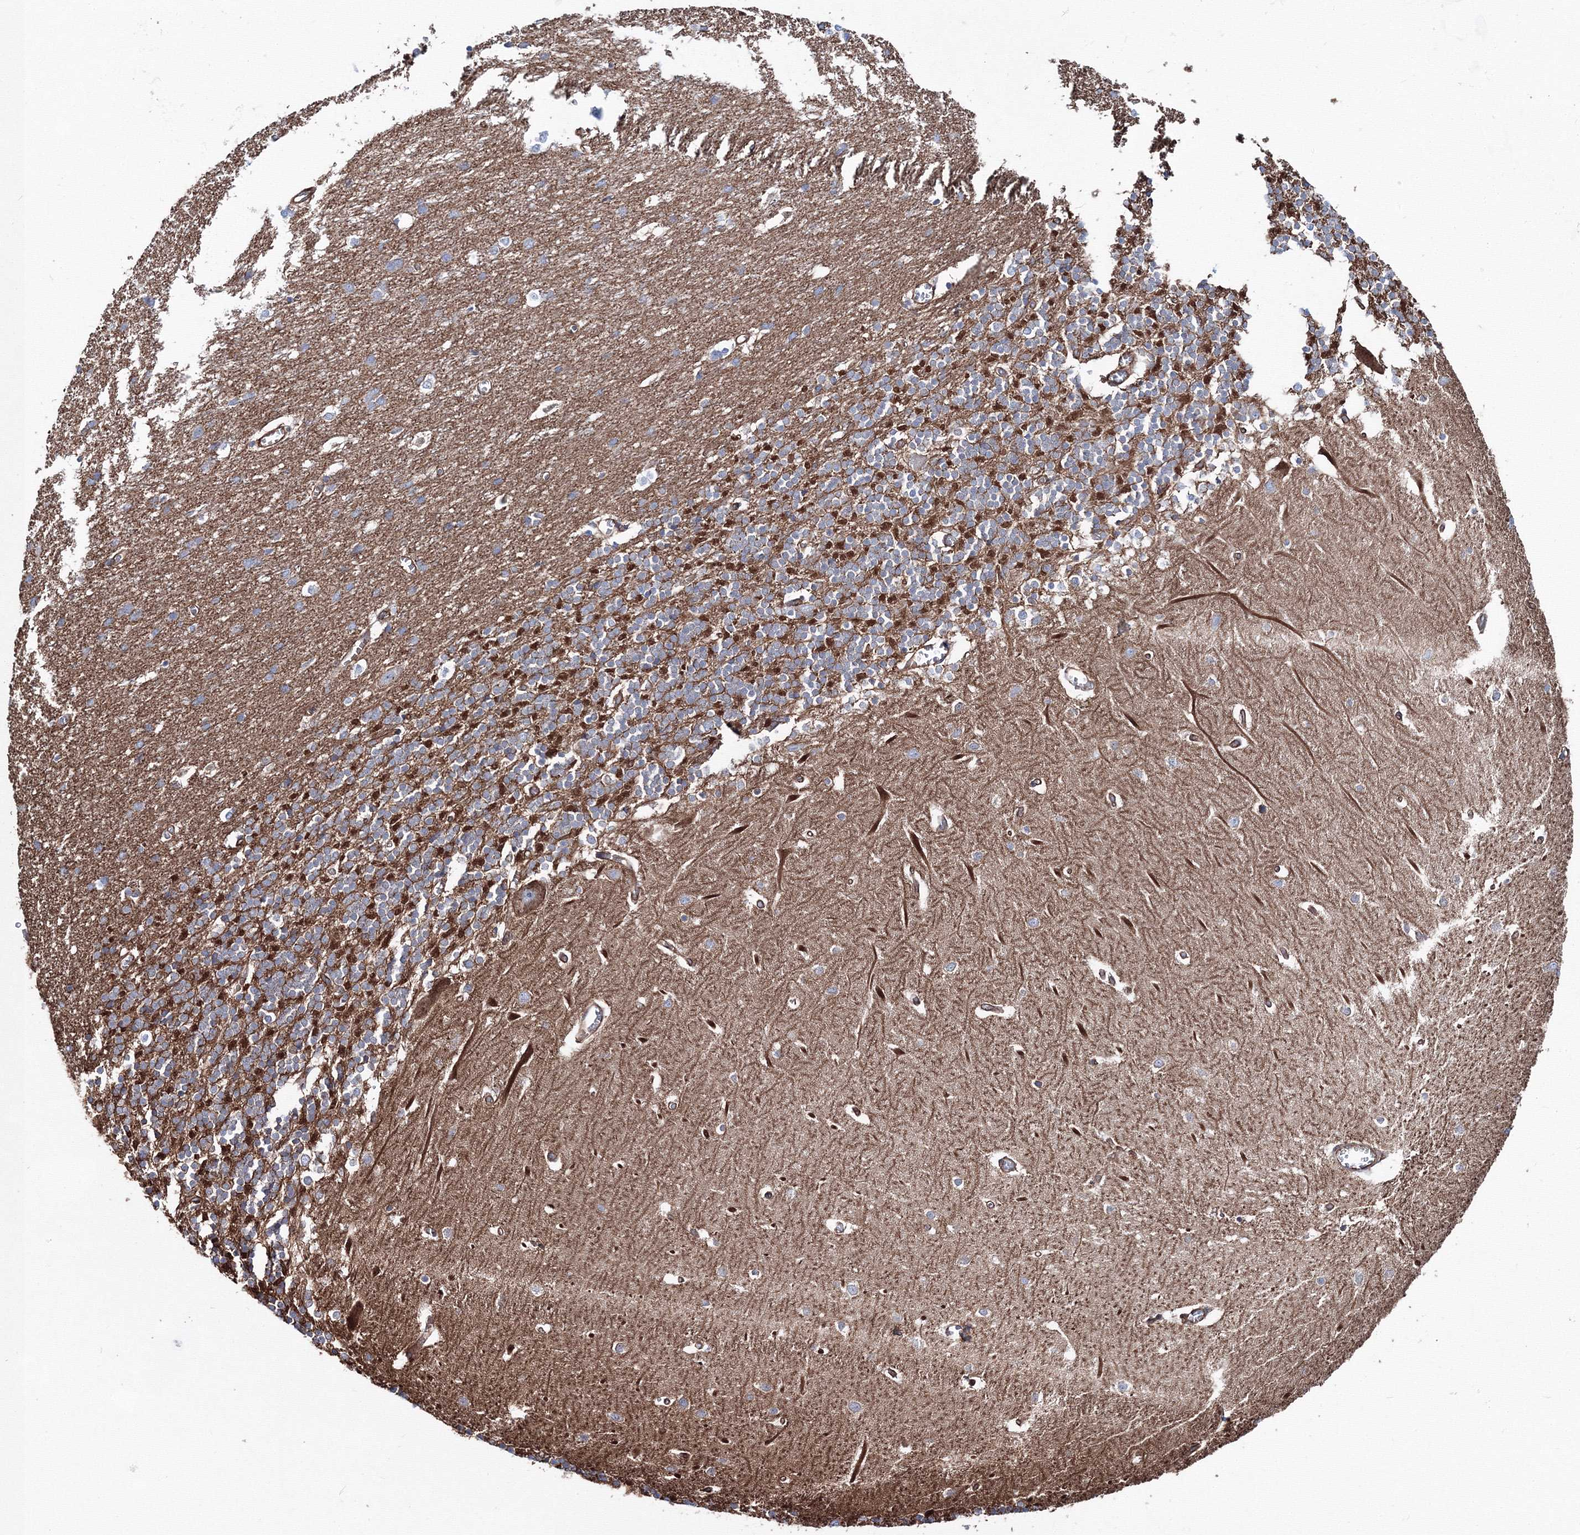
{"staining": {"intensity": "moderate", "quantity": ">75%", "location": "cytoplasmic/membranous"}, "tissue": "cerebellum", "cell_type": "Cells in granular layer", "image_type": "normal", "snomed": [{"axis": "morphology", "description": "Normal tissue, NOS"}, {"axis": "topography", "description": "Cerebellum"}], "caption": "Protein positivity by IHC reveals moderate cytoplasmic/membranous expression in approximately >75% of cells in granular layer in benign cerebellum.", "gene": "ANKRD37", "patient": {"sex": "male", "age": 37}}